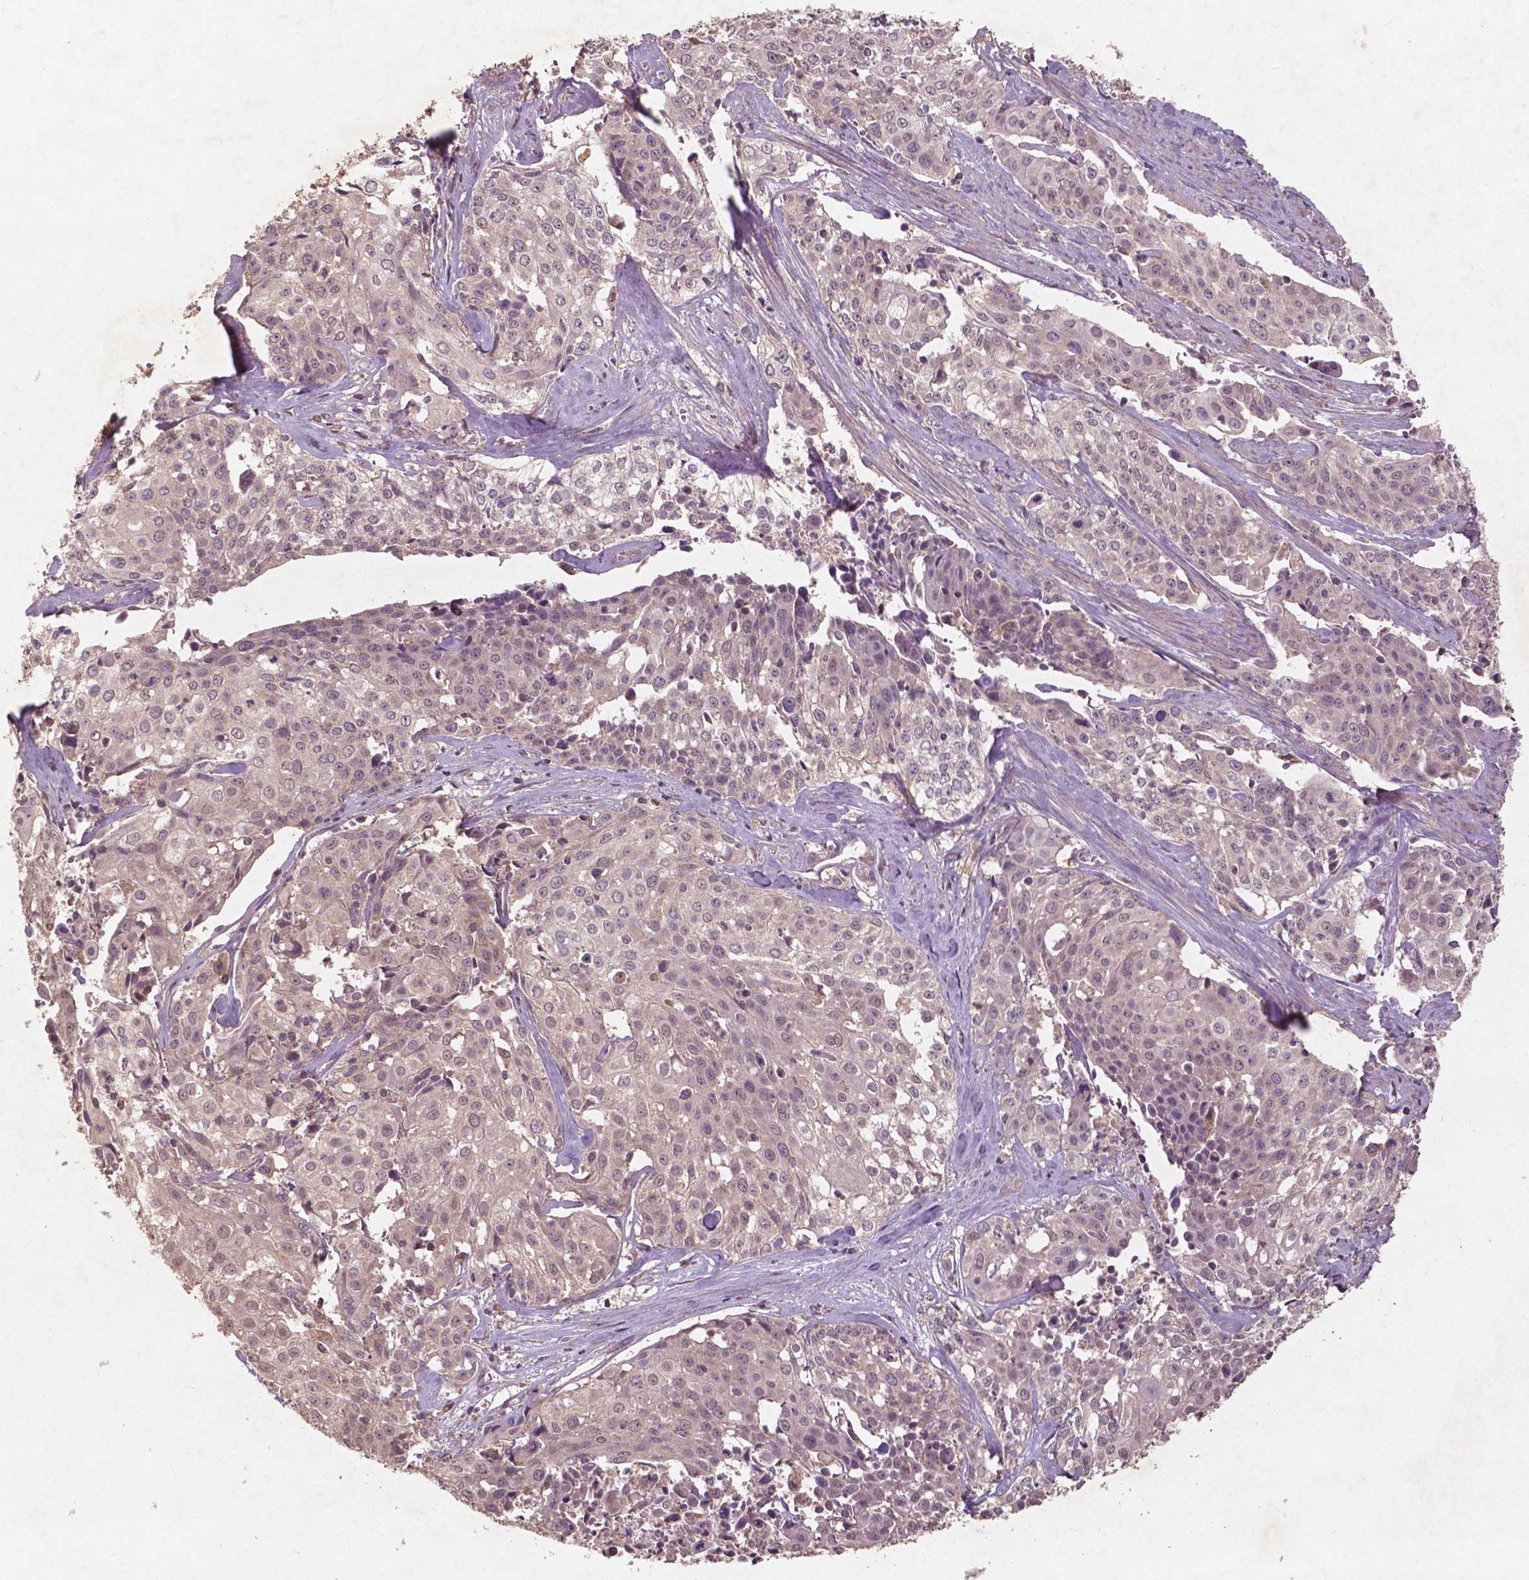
{"staining": {"intensity": "negative", "quantity": "none", "location": "none"}, "tissue": "cervical cancer", "cell_type": "Tumor cells", "image_type": "cancer", "snomed": [{"axis": "morphology", "description": "Squamous cell carcinoma, NOS"}, {"axis": "topography", "description": "Cervix"}], "caption": "Immunohistochemistry photomicrograph of neoplastic tissue: cervical squamous cell carcinoma stained with DAB (3,3'-diaminobenzidine) shows no significant protein expression in tumor cells.", "gene": "ST6GALNAC5", "patient": {"sex": "female", "age": 39}}